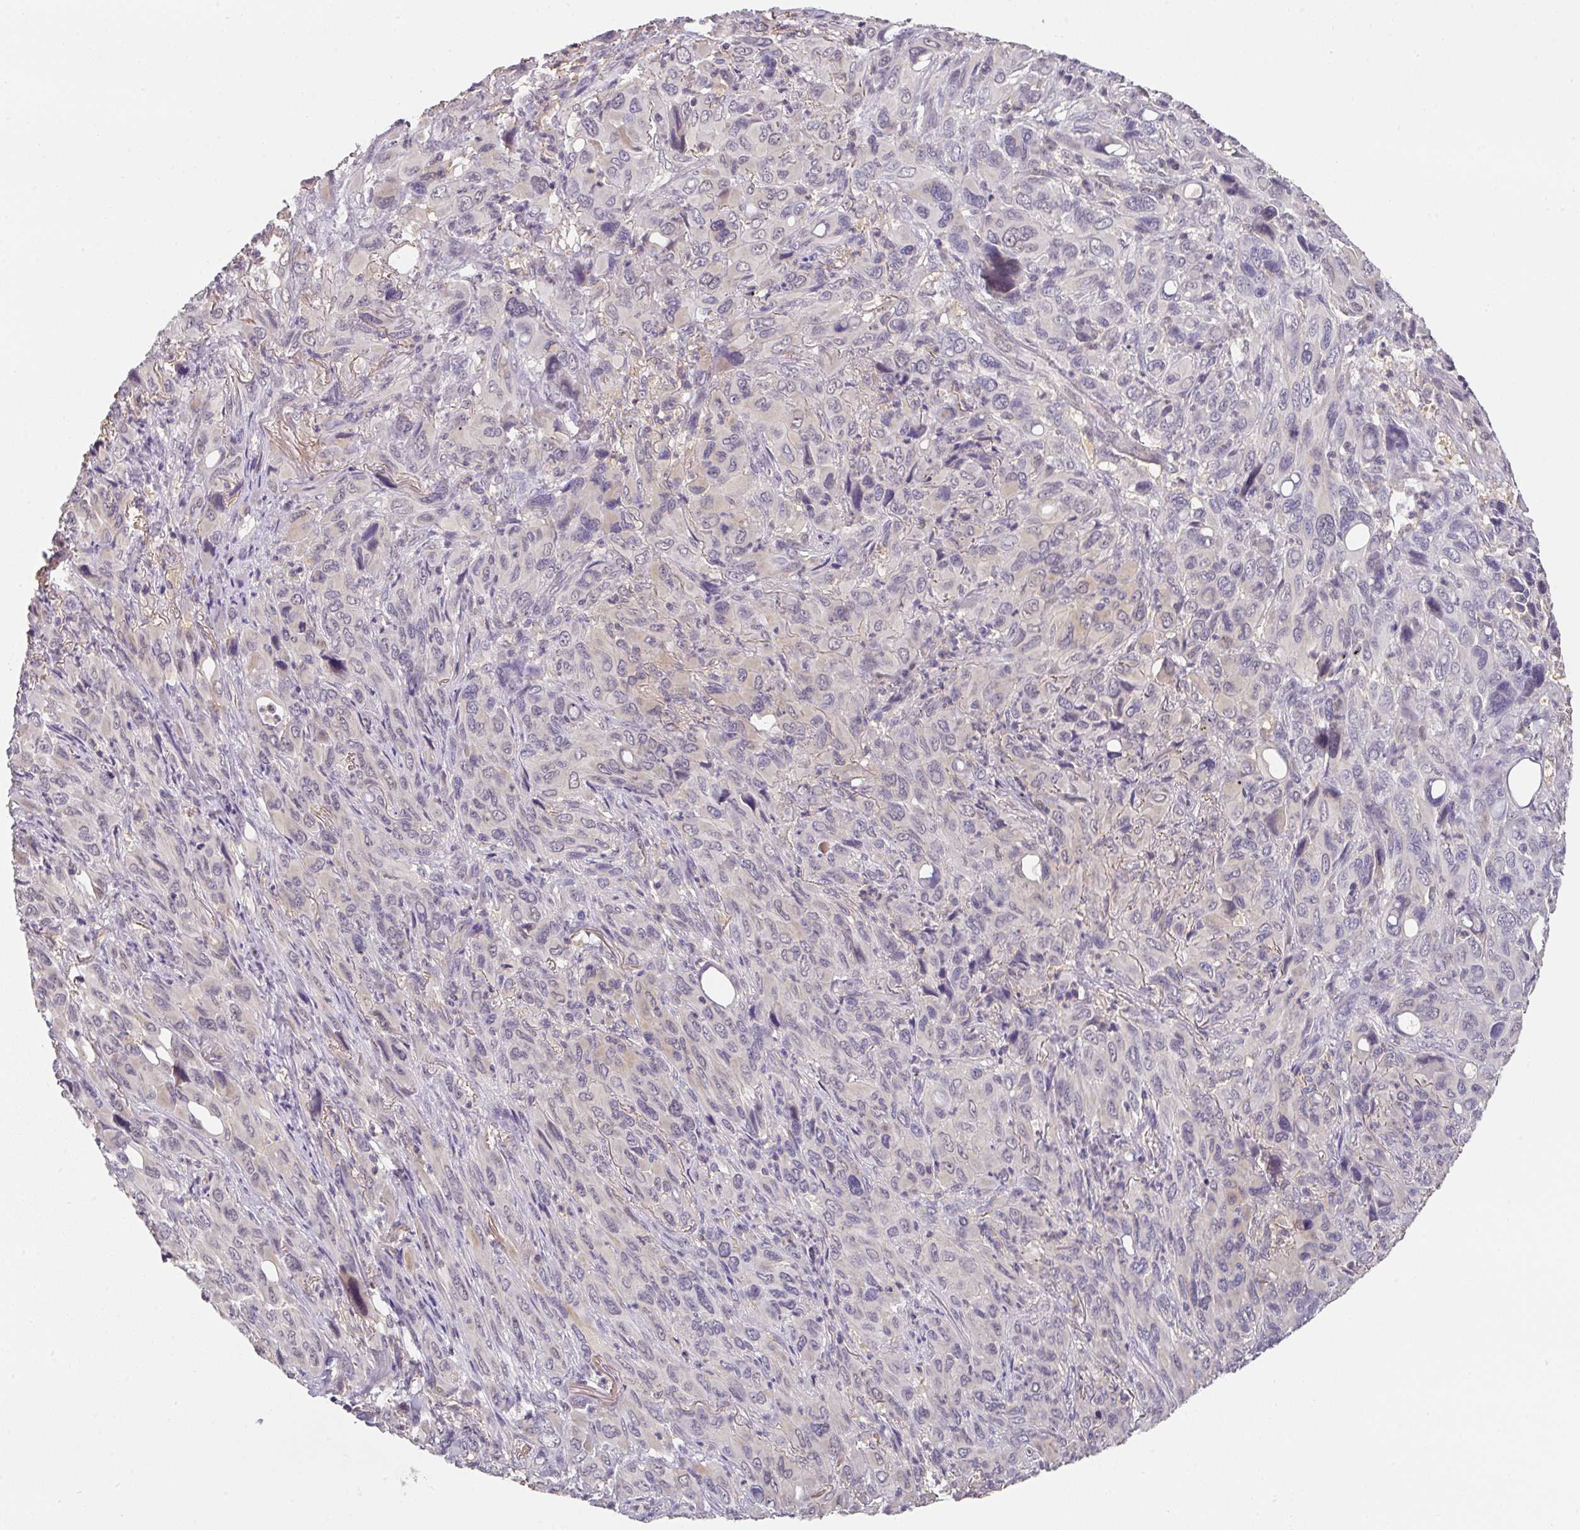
{"staining": {"intensity": "negative", "quantity": "none", "location": "none"}, "tissue": "melanoma", "cell_type": "Tumor cells", "image_type": "cancer", "snomed": [{"axis": "morphology", "description": "Malignant melanoma, Metastatic site"}, {"axis": "topography", "description": "Lung"}], "caption": "Protein analysis of melanoma reveals no significant expression in tumor cells.", "gene": "FOXN4", "patient": {"sex": "male", "age": 48}}